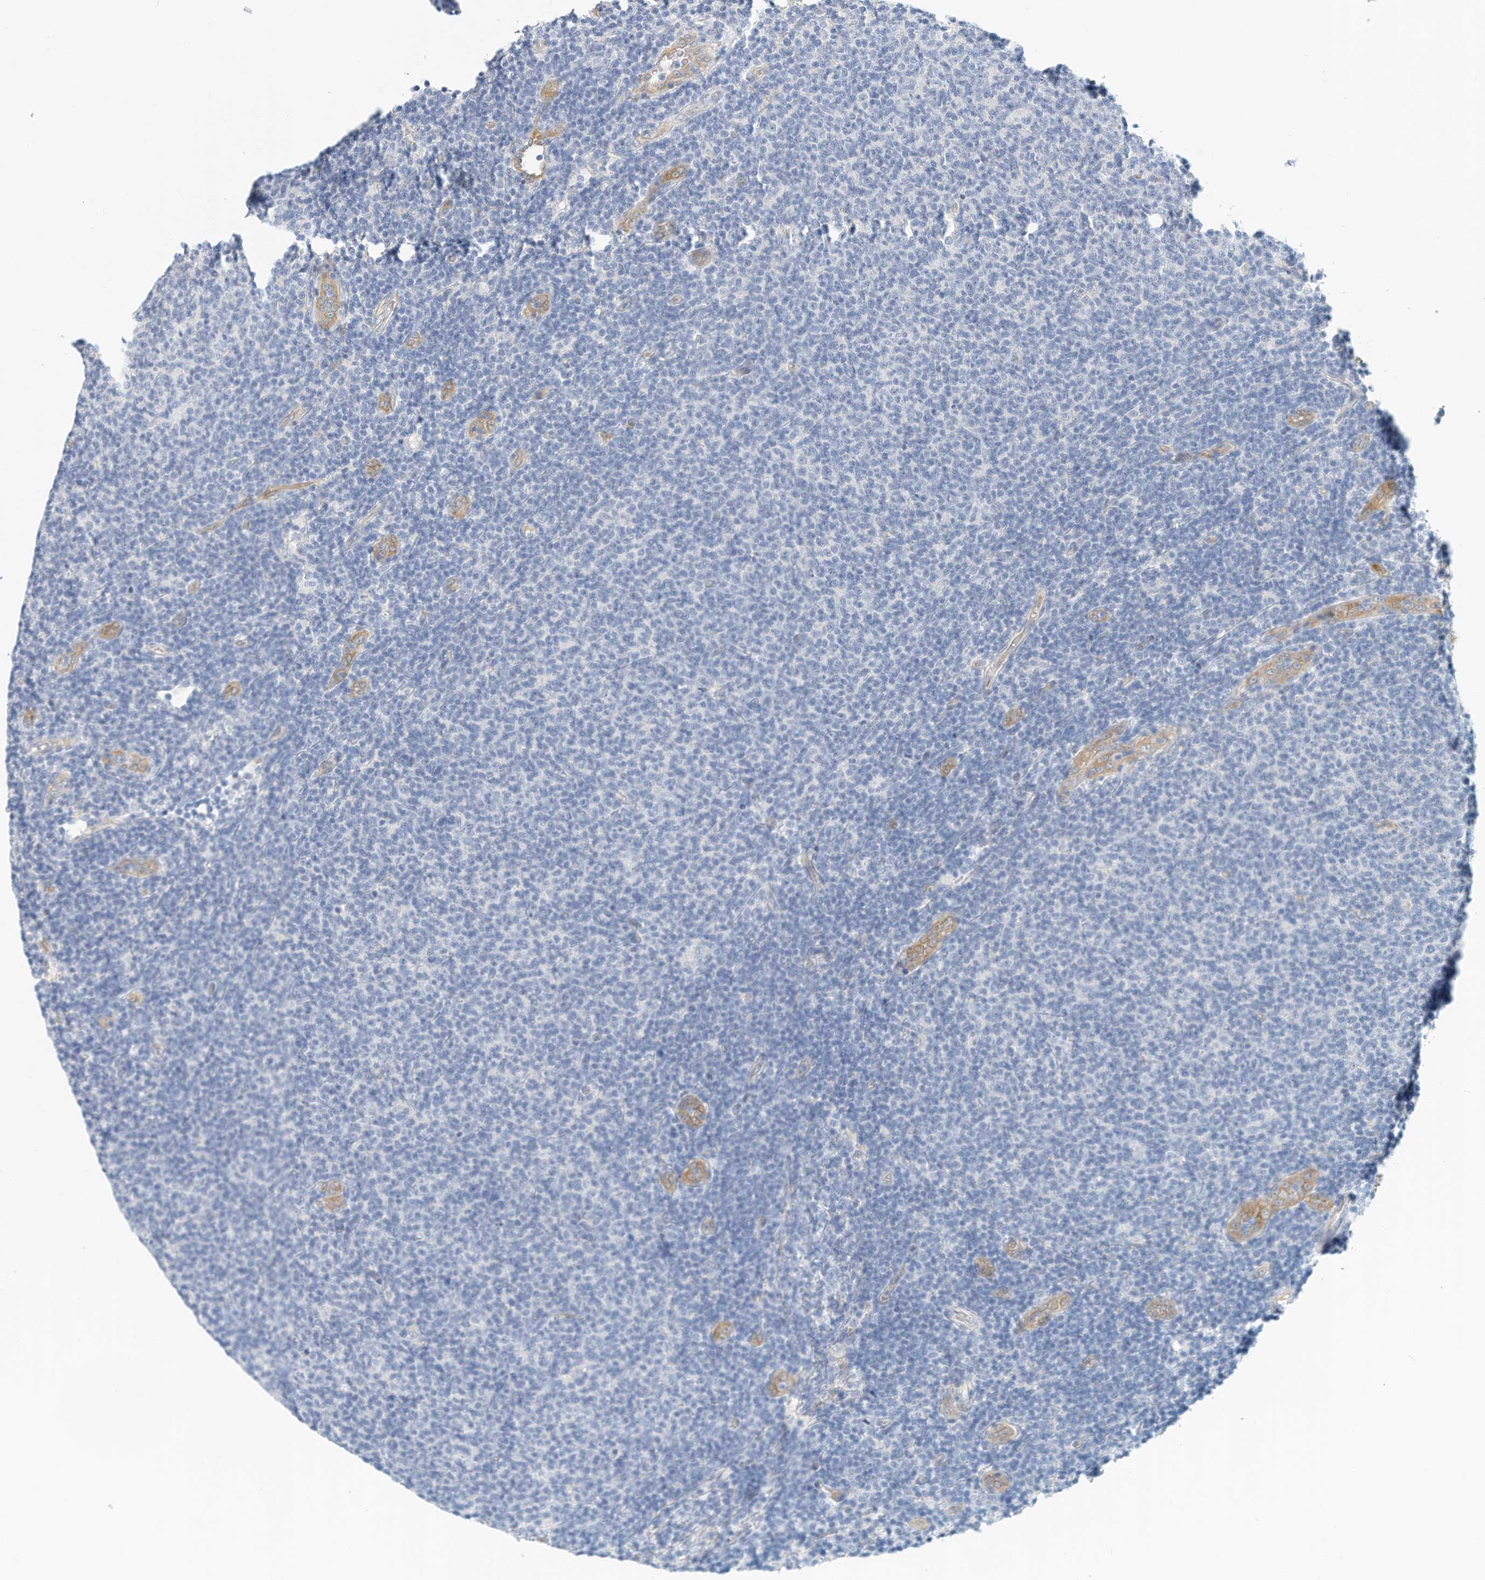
{"staining": {"intensity": "negative", "quantity": "none", "location": "none"}, "tissue": "lymphoma", "cell_type": "Tumor cells", "image_type": "cancer", "snomed": [{"axis": "morphology", "description": "Malignant lymphoma, non-Hodgkin's type, Low grade"}, {"axis": "topography", "description": "Lymph node"}], "caption": "Immunohistochemistry micrograph of neoplastic tissue: low-grade malignant lymphoma, non-Hodgkin's type stained with DAB (3,3'-diaminobenzidine) demonstrates no significant protein expression in tumor cells.", "gene": "ARHGAP28", "patient": {"sex": "male", "age": 66}}